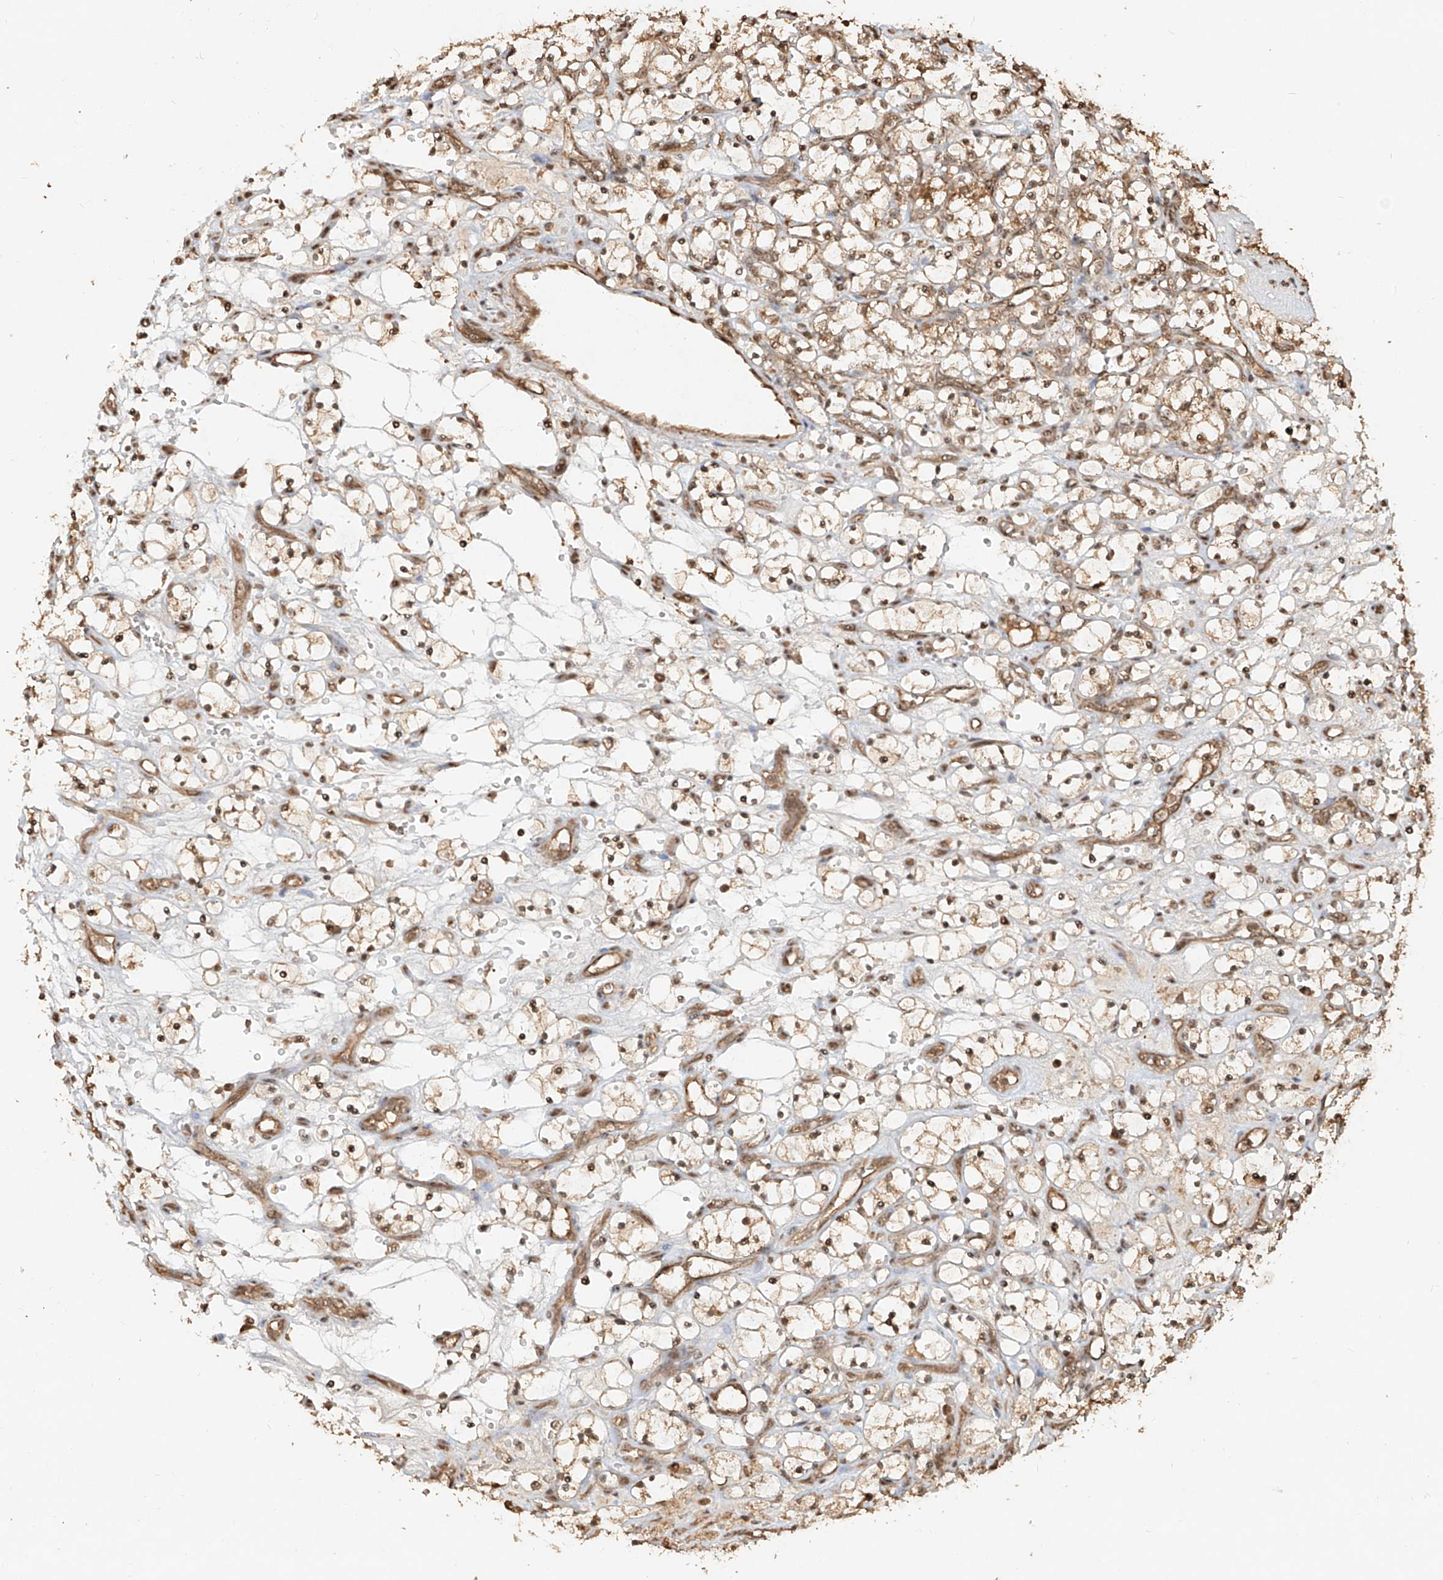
{"staining": {"intensity": "moderate", "quantity": ">75%", "location": "cytoplasmic/membranous,nuclear"}, "tissue": "renal cancer", "cell_type": "Tumor cells", "image_type": "cancer", "snomed": [{"axis": "morphology", "description": "Adenocarcinoma, NOS"}, {"axis": "topography", "description": "Kidney"}], "caption": "Tumor cells show medium levels of moderate cytoplasmic/membranous and nuclear expression in approximately >75% of cells in renal adenocarcinoma. The protein is stained brown, and the nuclei are stained in blue (DAB IHC with brightfield microscopy, high magnification).", "gene": "UBE2K", "patient": {"sex": "female", "age": 69}}